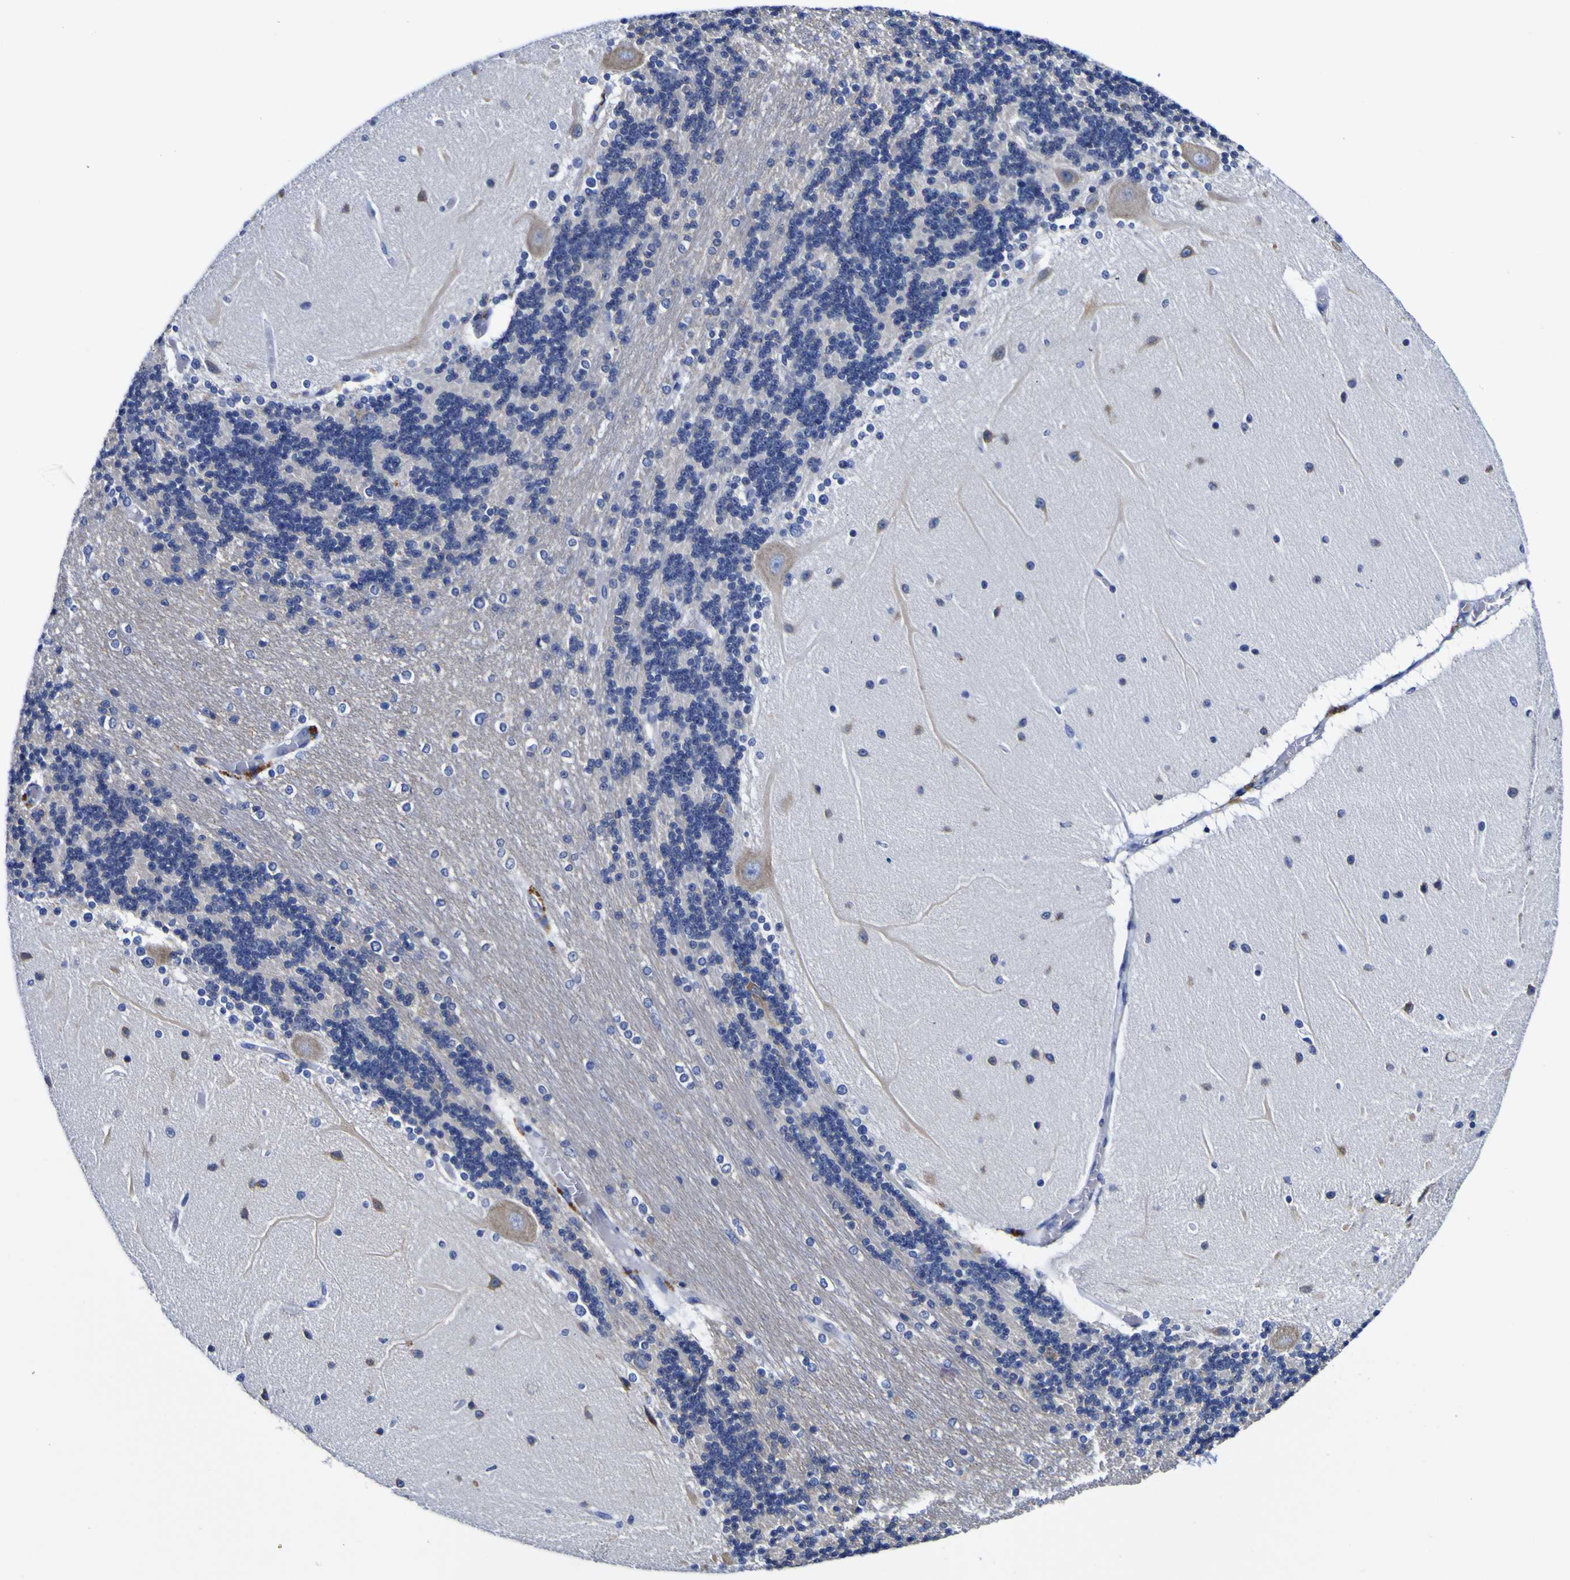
{"staining": {"intensity": "negative", "quantity": "none", "location": "none"}, "tissue": "cerebellum", "cell_type": "Cells in granular layer", "image_type": "normal", "snomed": [{"axis": "morphology", "description": "Normal tissue, NOS"}, {"axis": "topography", "description": "Cerebellum"}], "caption": "DAB (3,3'-diaminobenzidine) immunohistochemical staining of normal cerebellum displays no significant positivity in cells in granular layer. The staining was performed using DAB (3,3'-diaminobenzidine) to visualize the protein expression in brown, while the nuclei were stained in blue with hematoxylin (Magnification: 20x).", "gene": "HLA", "patient": {"sex": "female", "age": 54}}